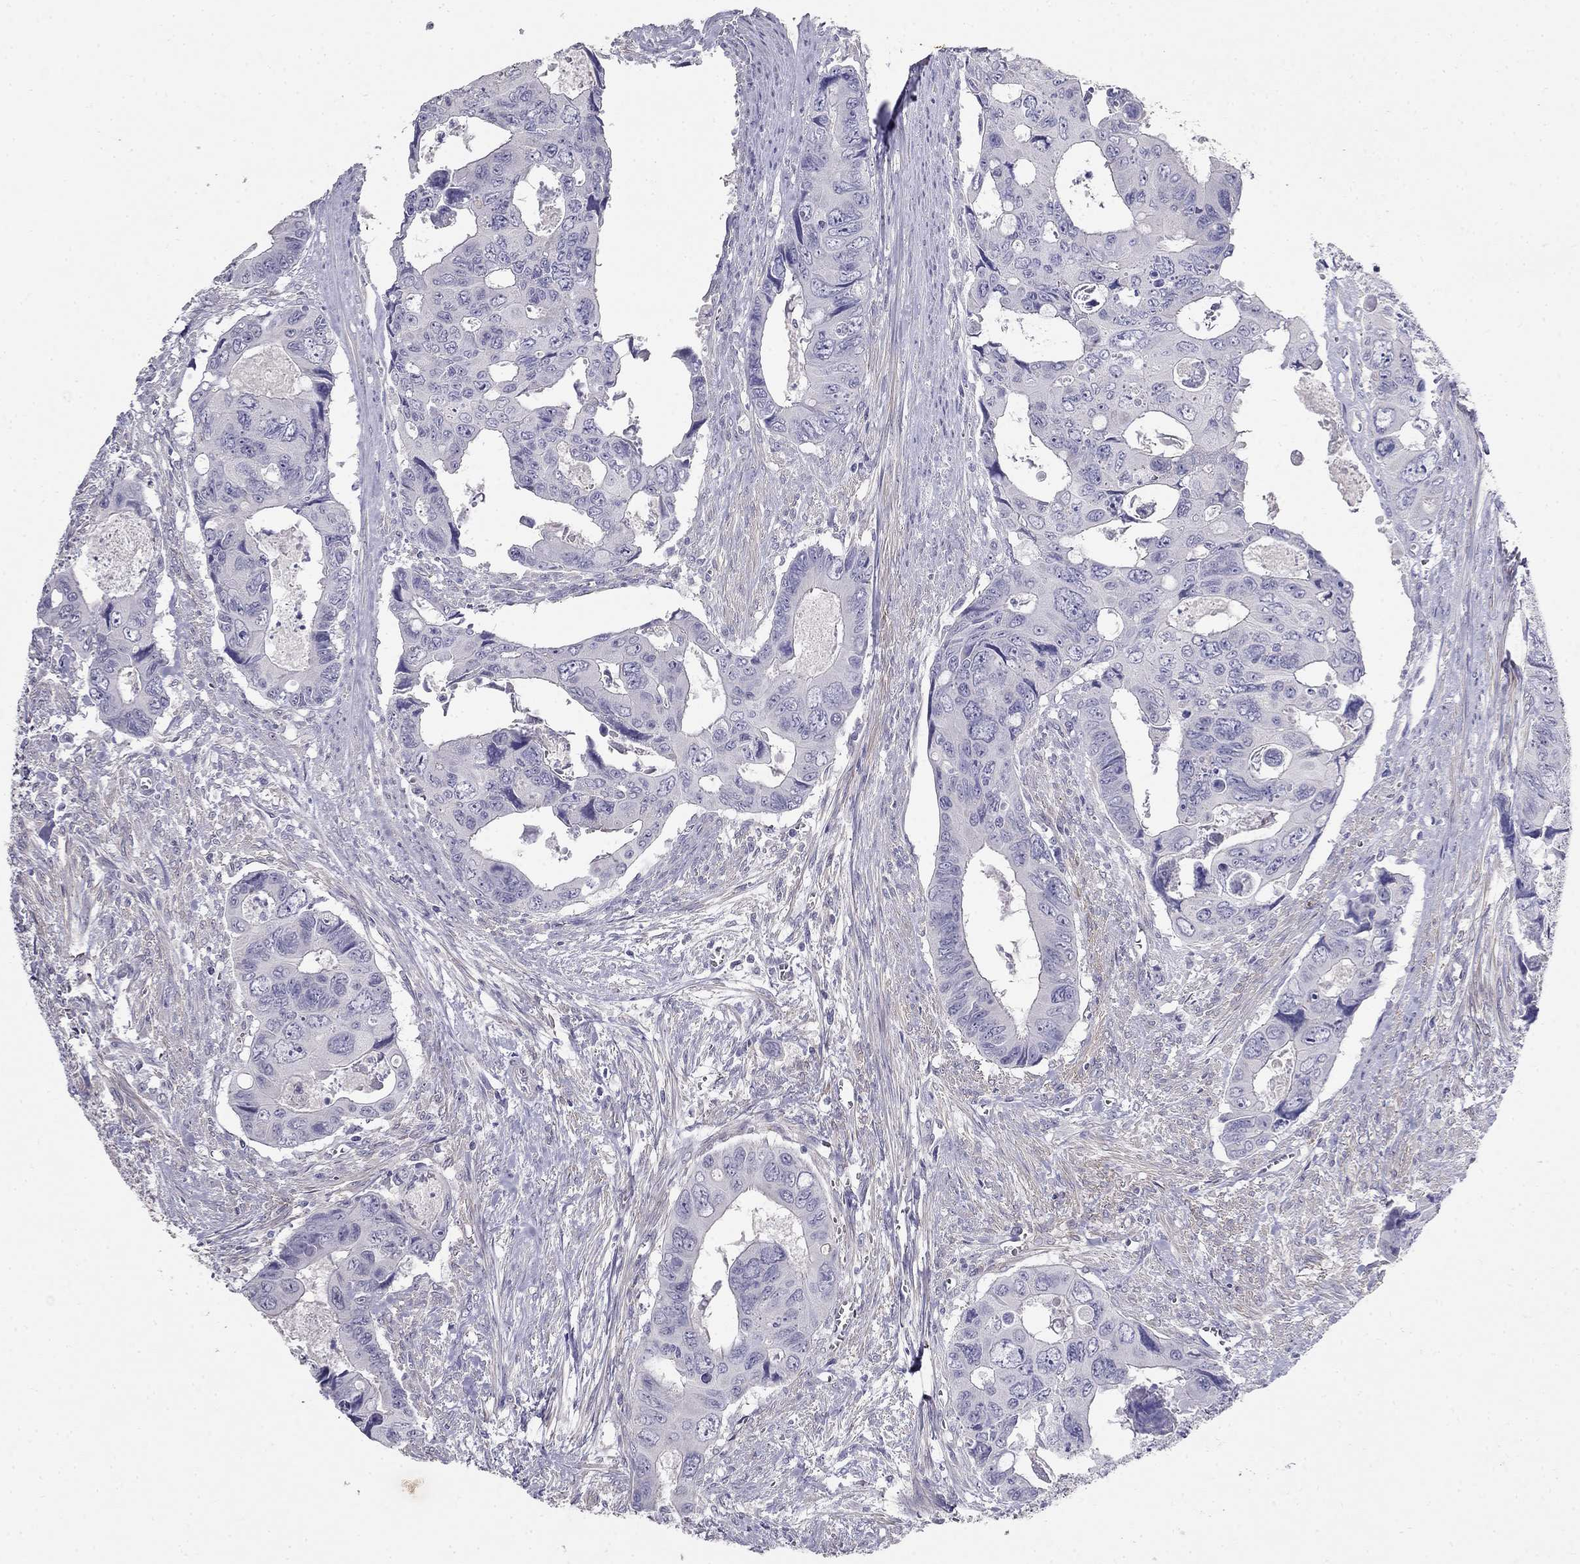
{"staining": {"intensity": "negative", "quantity": "none", "location": "none"}, "tissue": "colorectal cancer", "cell_type": "Tumor cells", "image_type": "cancer", "snomed": [{"axis": "morphology", "description": "Adenocarcinoma, NOS"}, {"axis": "topography", "description": "Rectum"}], "caption": "Colorectal cancer (adenocarcinoma) stained for a protein using immunohistochemistry demonstrates no staining tumor cells.", "gene": "LY6H", "patient": {"sex": "male", "age": 62}}